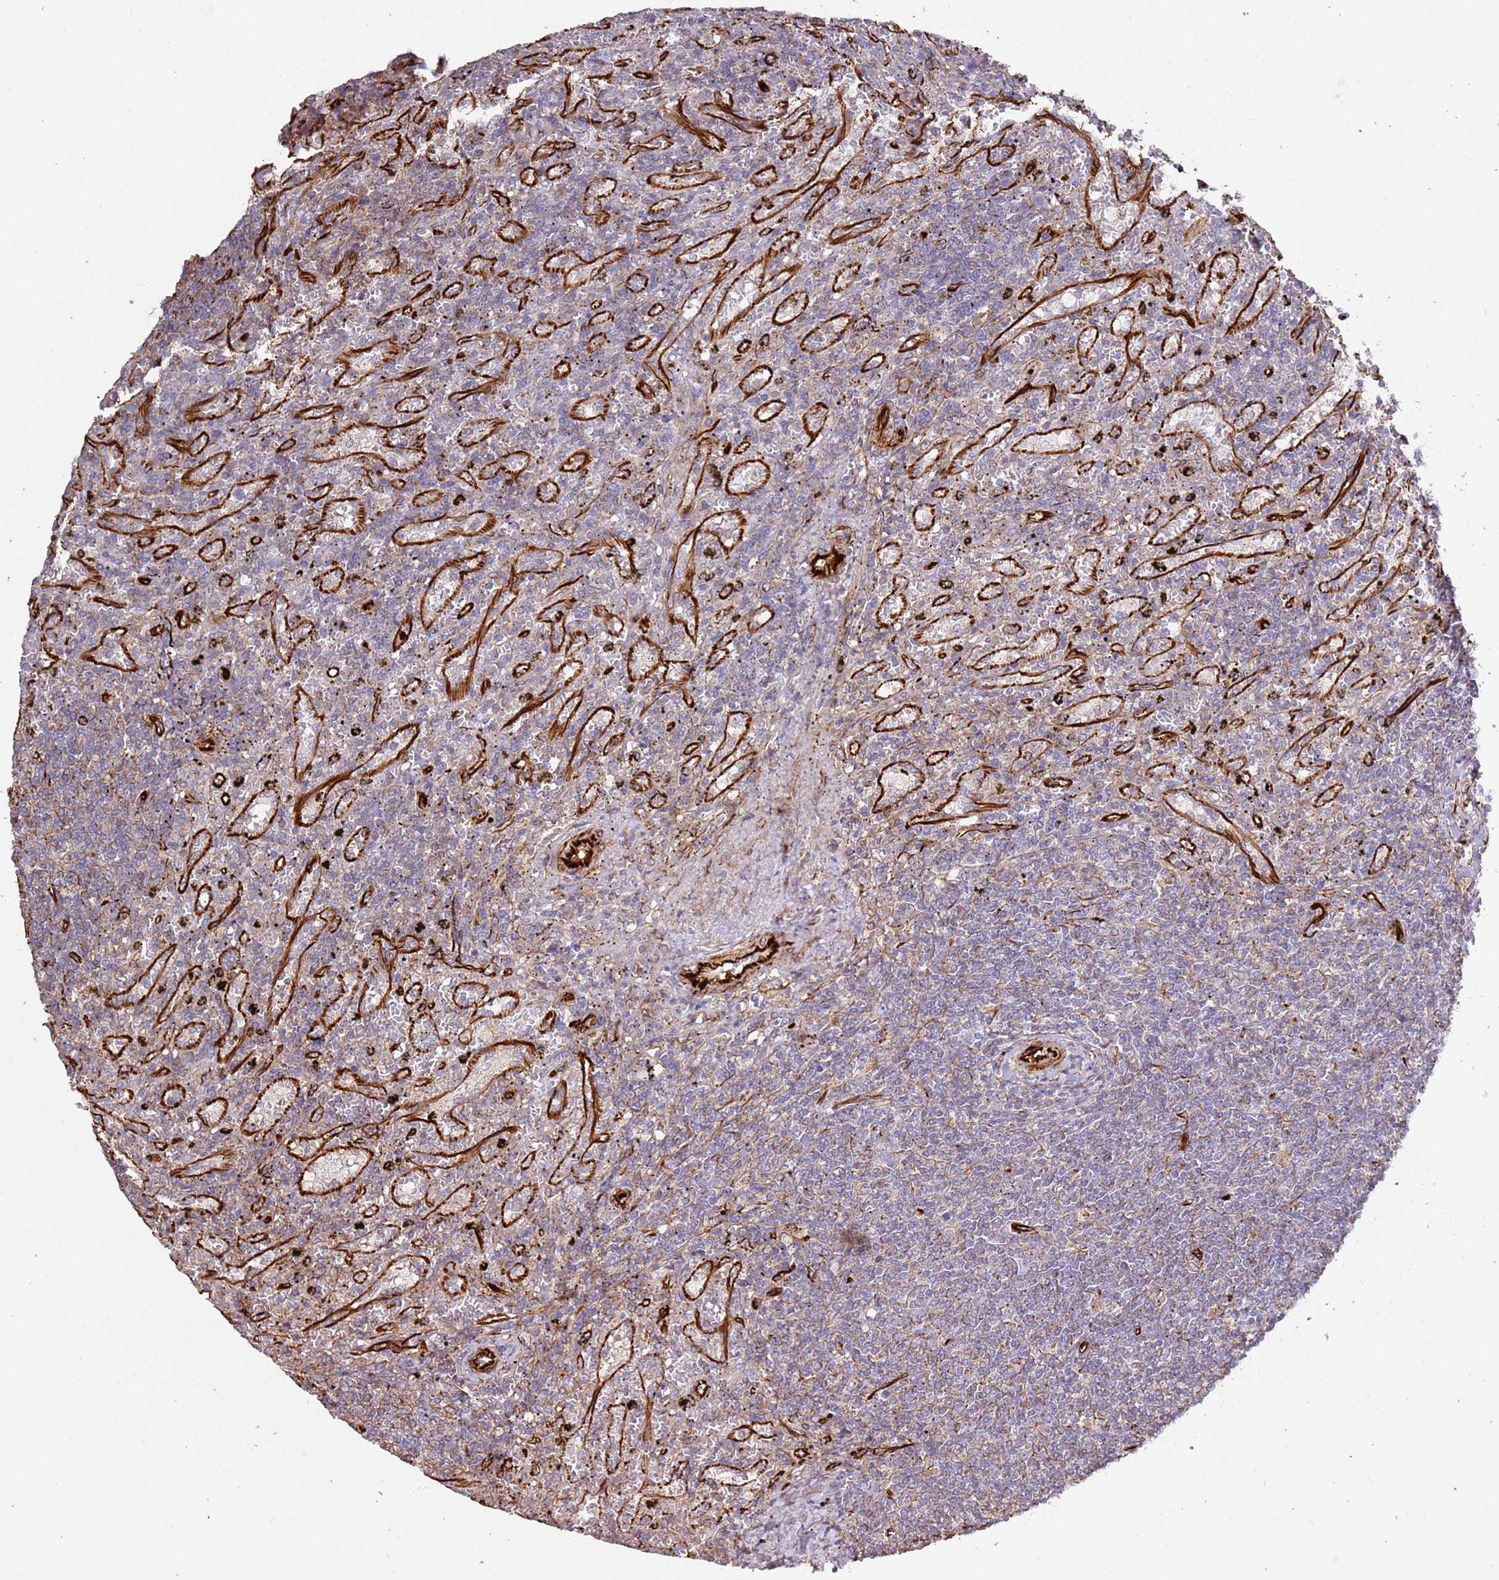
{"staining": {"intensity": "negative", "quantity": "none", "location": "none"}, "tissue": "lymphoma", "cell_type": "Tumor cells", "image_type": "cancer", "snomed": [{"axis": "morphology", "description": "Malignant lymphoma, non-Hodgkin's type, Low grade"}, {"axis": "topography", "description": "Spleen"}], "caption": "Lymphoma stained for a protein using immunohistochemistry exhibits no expression tumor cells.", "gene": "MRGPRE", "patient": {"sex": "male", "age": 76}}